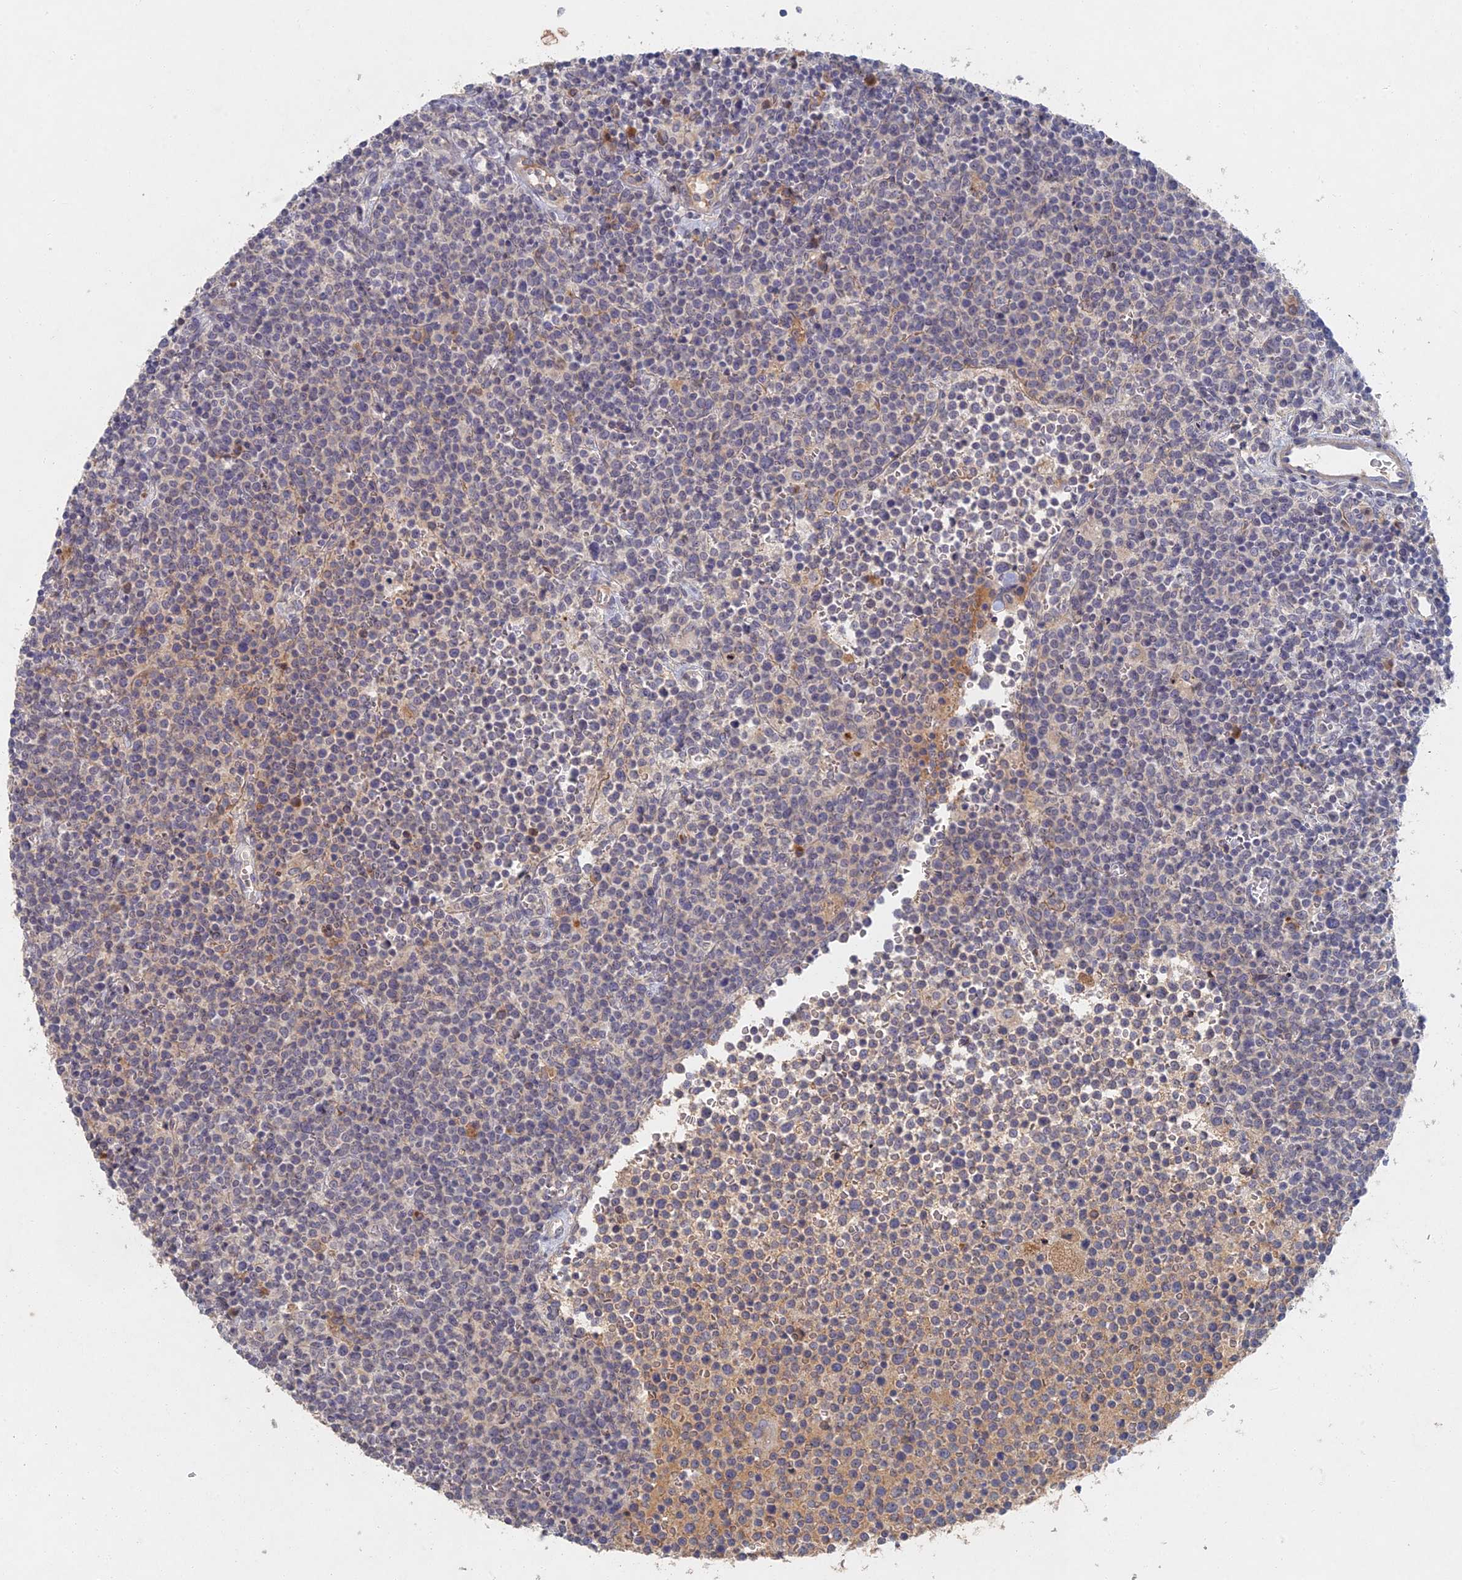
{"staining": {"intensity": "weak", "quantity": "<25%", "location": "cytoplasmic/membranous"}, "tissue": "lymphoma", "cell_type": "Tumor cells", "image_type": "cancer", "snomed": [{"axis": "morphology", "description": "Malignant lymphoma, non-Hodgkin's type, High grade"}, {"axis": "topography", "description": "Lymph node"}], "caption": "The histopathology image demonstrates no significant staining in tumor cells of lymphoma.", "gene": "GNA15", "patient": {"sex": "male", "age": 61}}